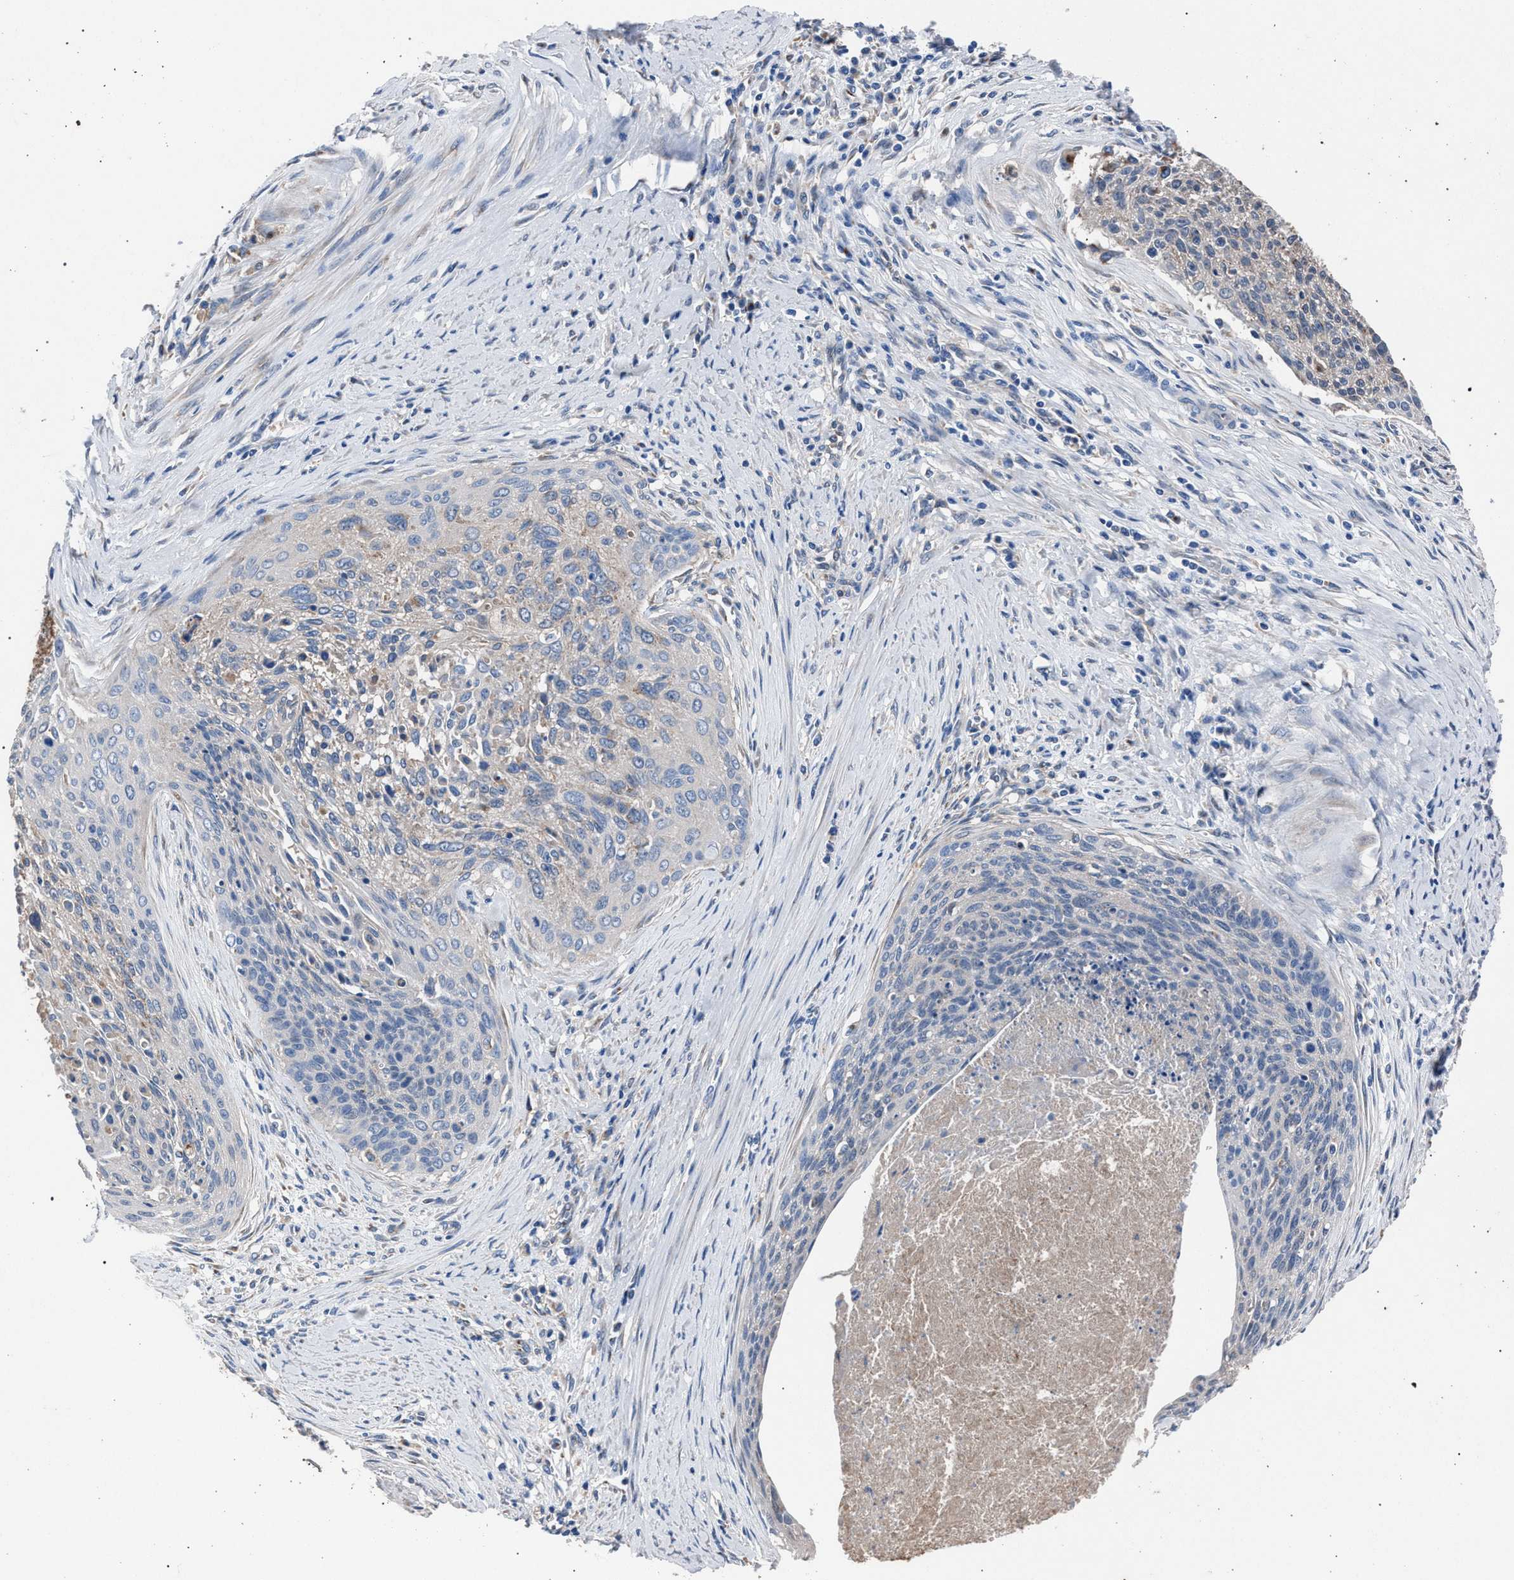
{"staining": {"intensity": "negative", "quantity": "none", "location": "none"}, "tissue": "cervical cancer", "cell_type": "Tumor cells", "image_type": "cancer", "snomed": [{"axis": "morphology", "description": "Squamous cell carcinoma, NOS"}, {"axis": "topography", "description": "Cervix"}], "caption": "Tumor cells are negative for brown protein staining in cervical cancer.", "gene": "ATP6V0A1", "patient": {"sex": "female", "age": 55}}